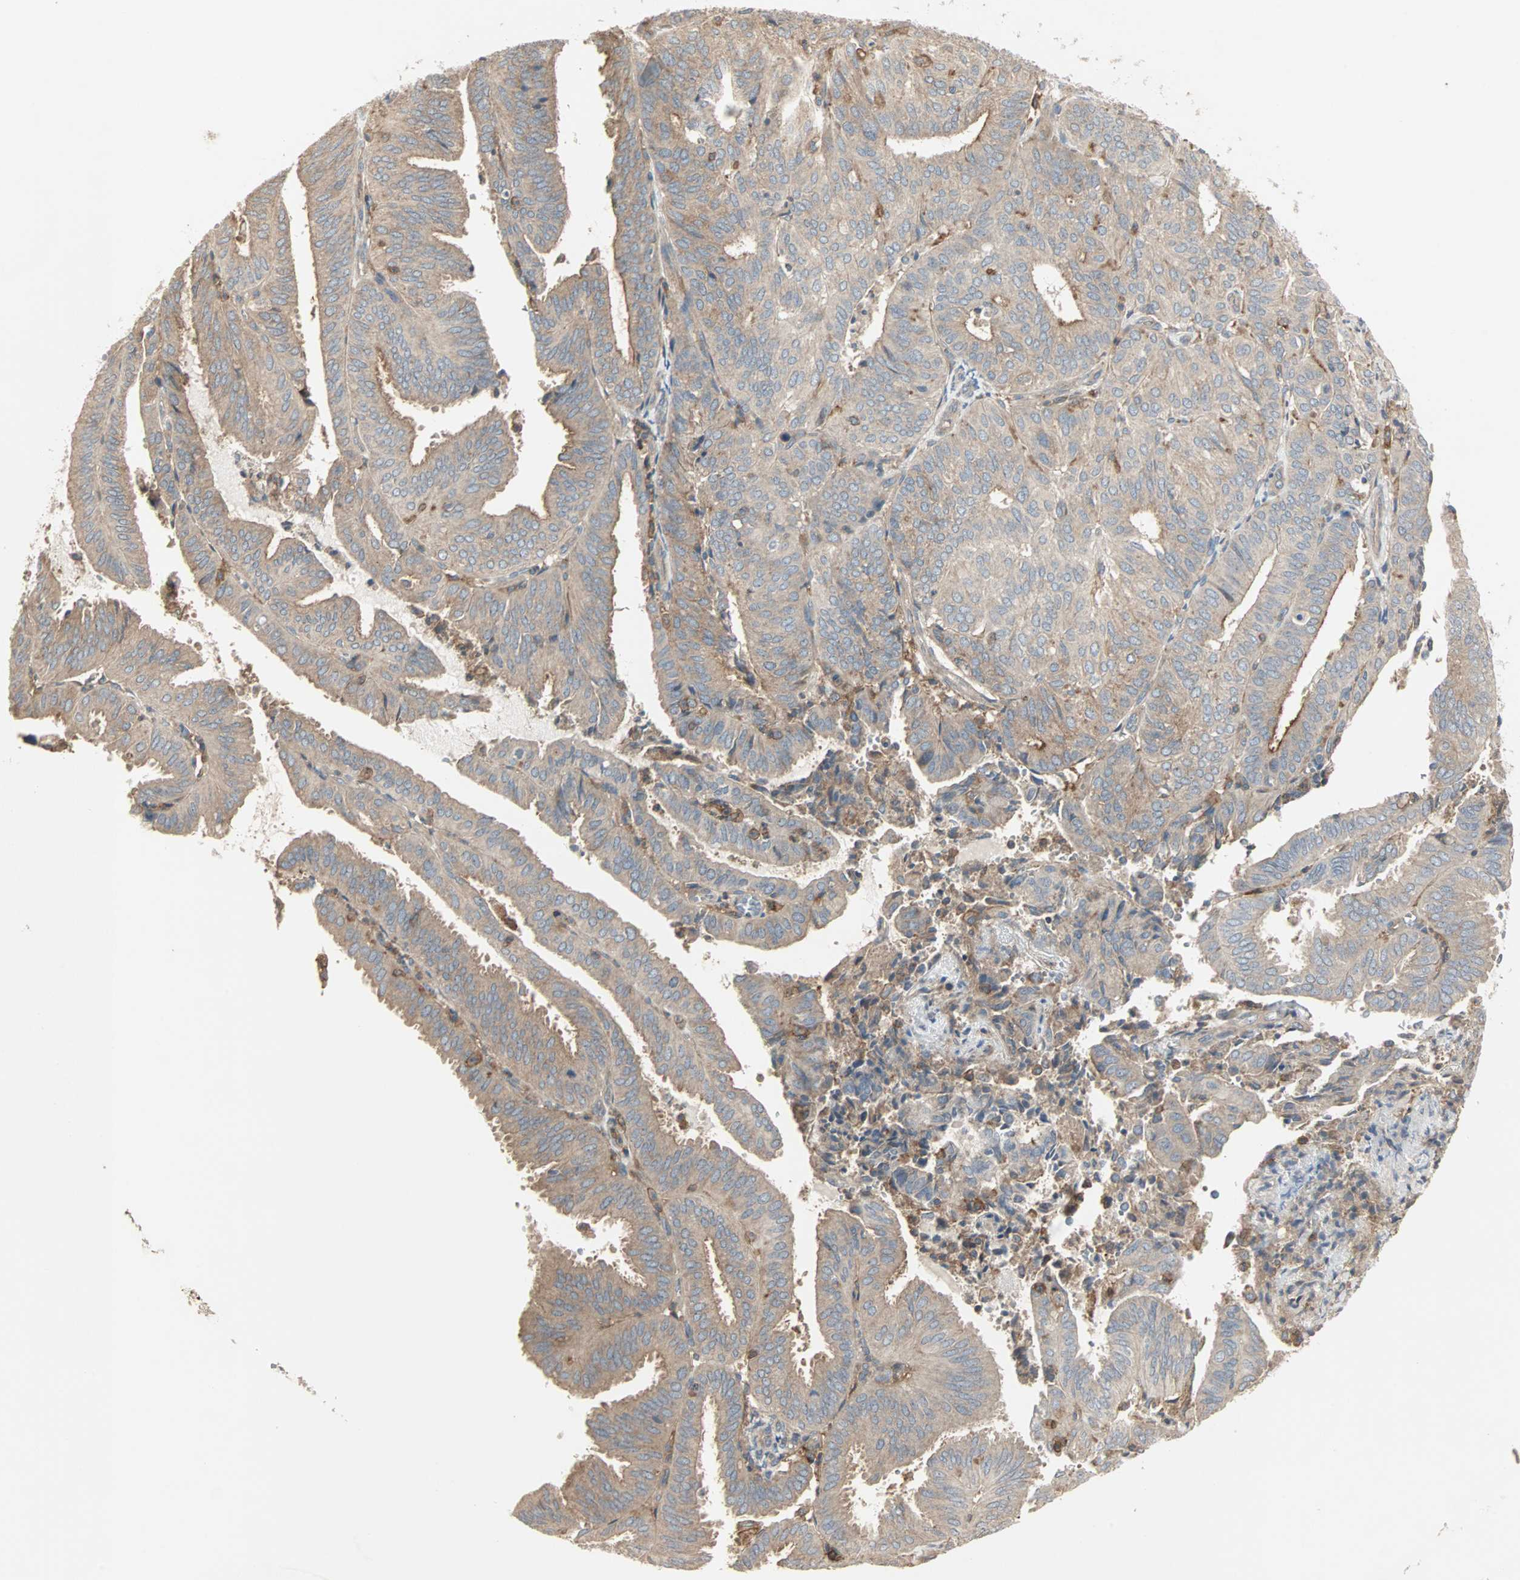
{"staining": {"intensity": "weak", "quantity": ">75%", "location": "cytoplasmic/membranous"}, "tissue": "endometrial cancer", "cell_type": "Tumor cells", "image_type": "cancer", "snomed": [{"axis": "morphology", "description": "Adenocarcinoma, NOS"}, {"axis": "topography", "description": "Uterus"}], "caption": "Immunohistochemical staining of human endometrial cancer displays weak cytoplasmic/membranous protein expression in about >75% of tumor cells.", "gene": "GNAI2", "patient": {"sex": "female", "age": 60}}